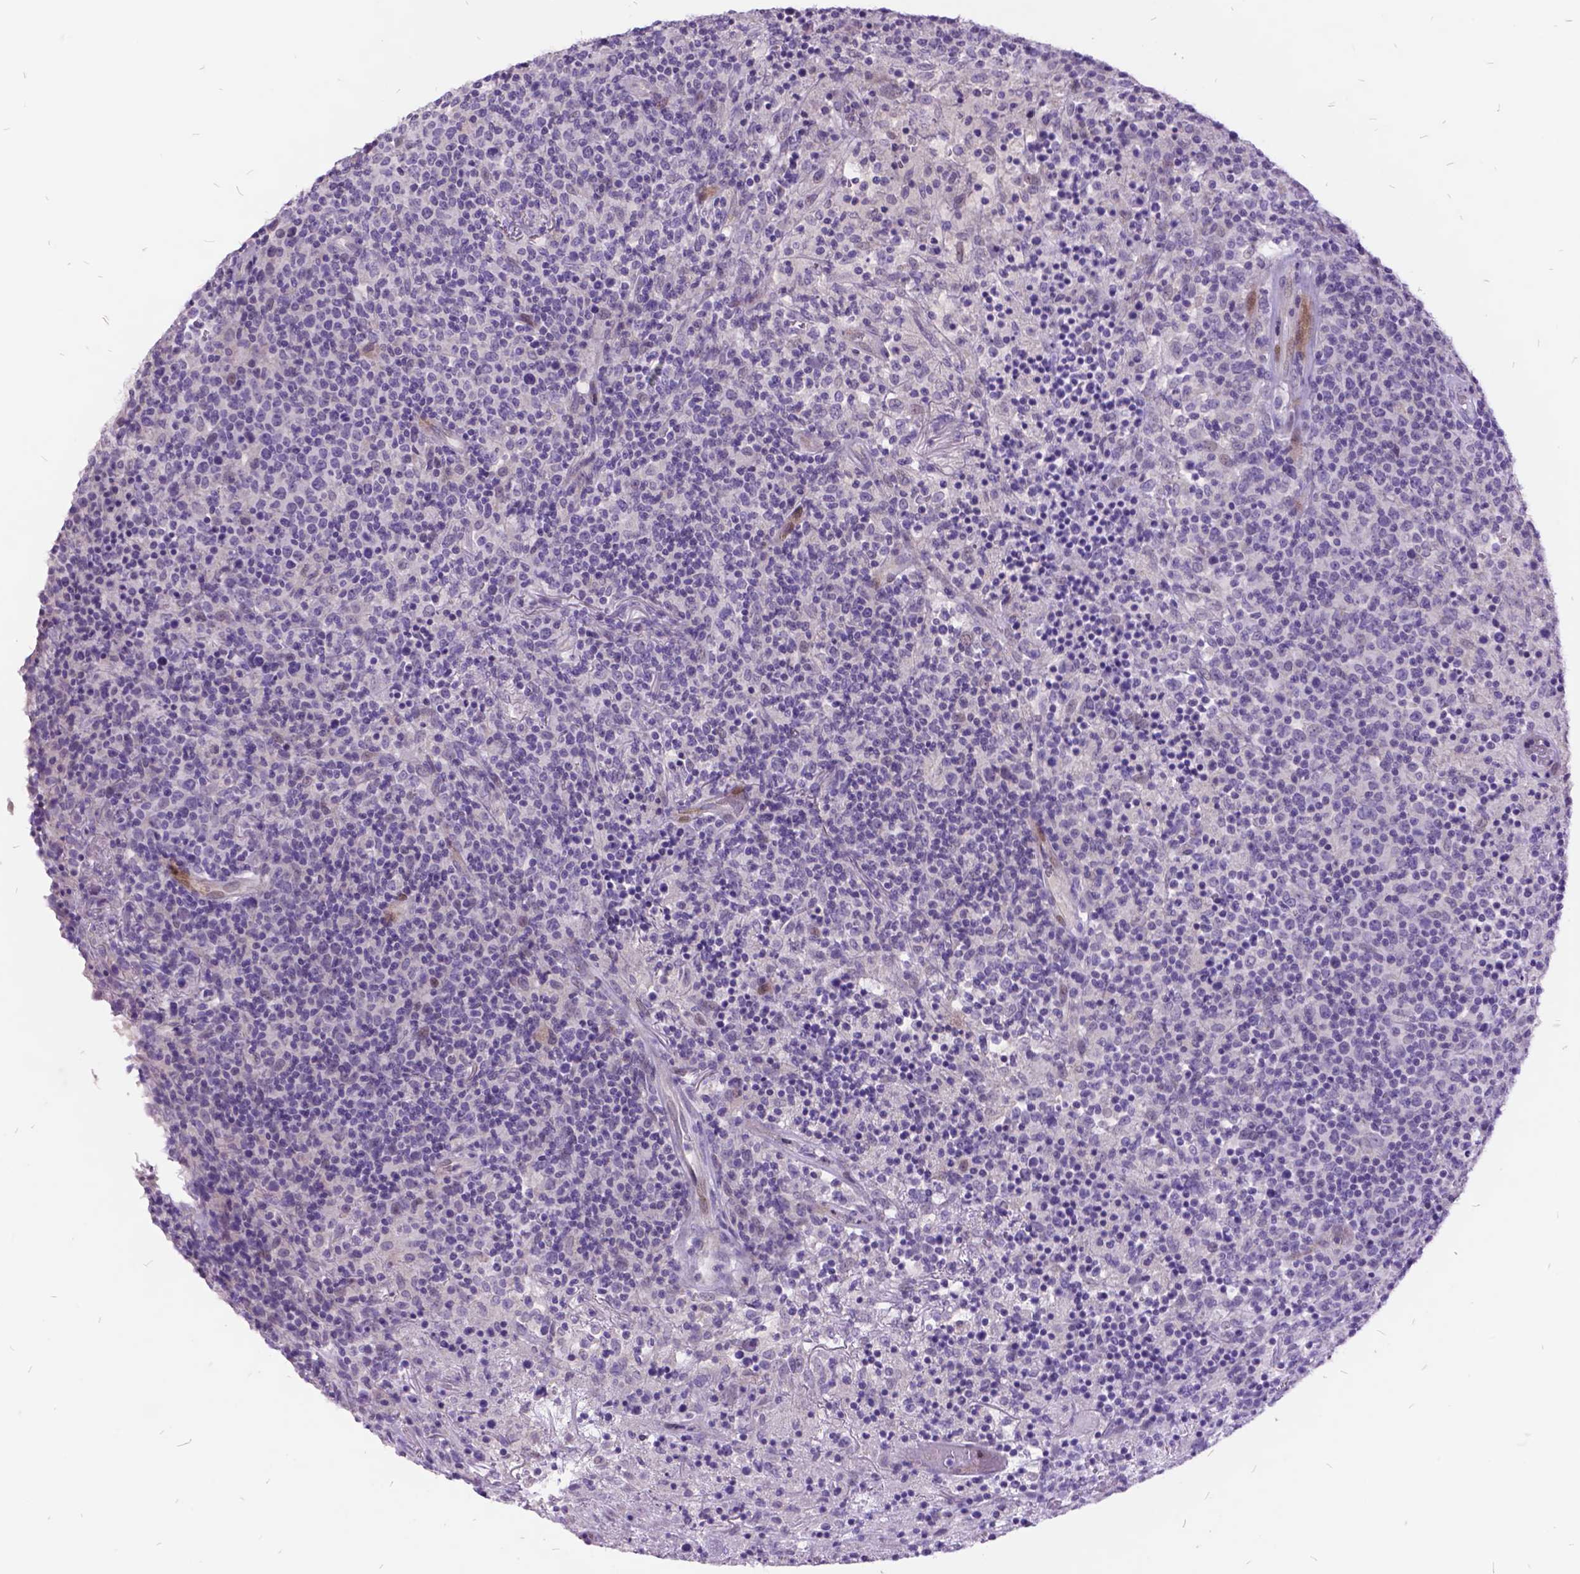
{"staining": {"intensity": "negative", "quantity": "none", "location": "none"}, "tissue": "lymphoma", "cell_type": "Tumor cells", "image_type": "cancer", "snomed": [{"axis": "morphology", "description": "Malignant lymphoma, non-Hodgkin's type, High grade"}, {"axis": "topography", "description": "Lung"}], "caption": "A micrograph of human lymphoma is negative for staining in tumor cells.", "gene": "ITGB6", "patient": {"sex": "male", "age": 79}}